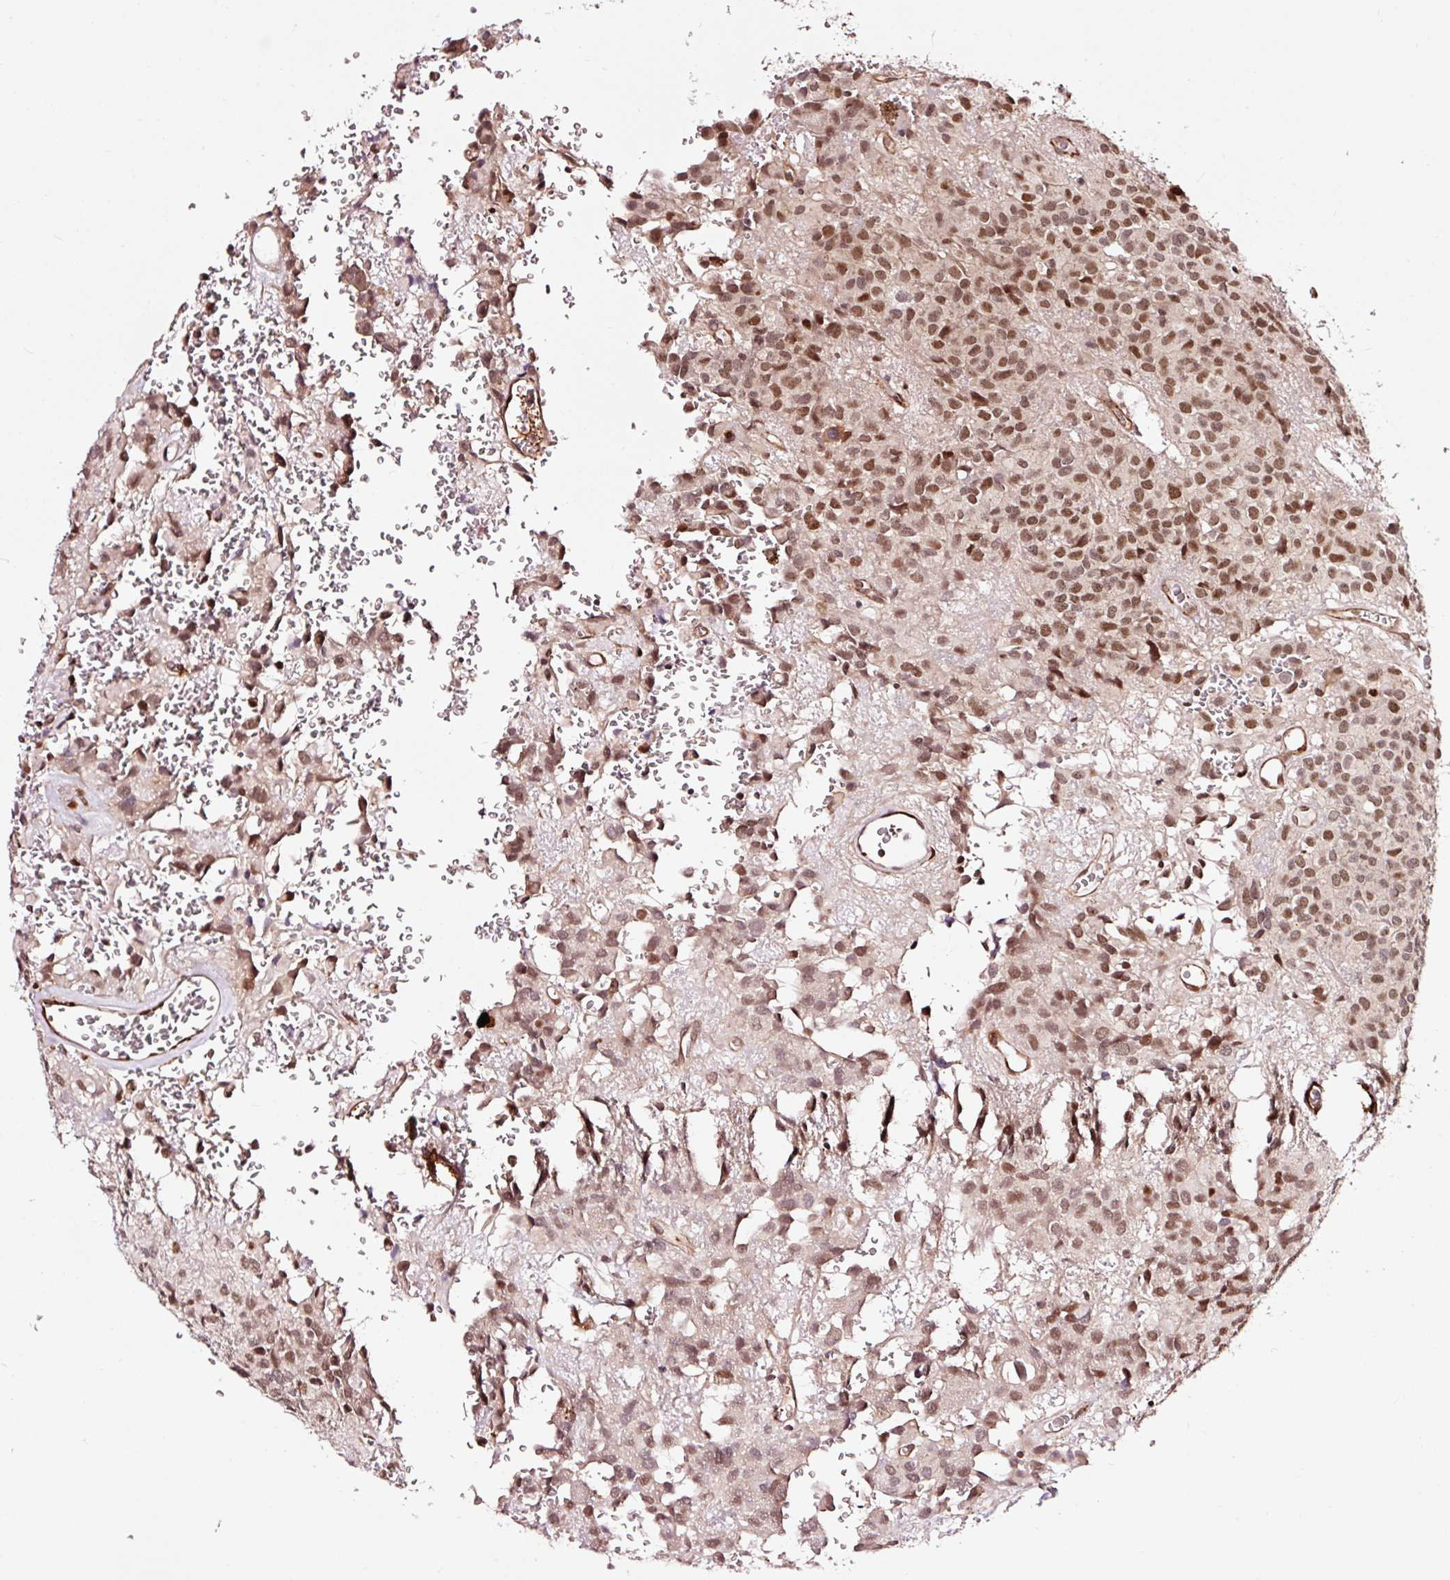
{"staining": {"intensity": "moderate", "quantity": ">75%", "location": "nuclear"}, "tissue": "glioma", "cell_type": "Tumor cells", "image_type": "cancer", "snomed": [{"axis": "morphology", "description": "Glioma, malignant, Low grade"}, {"axis": "topography", "description": "Brain"}], "caption": "Immunohistochemistry (IHC) micrograph of low-grade glioma (malignant) stained for a protein (brown), which reveals medium levels of moderate nuclear expression in about >75% of tumor cells.", "gene": "TPM1", "patient": {"sex": "male", "age": 56}}